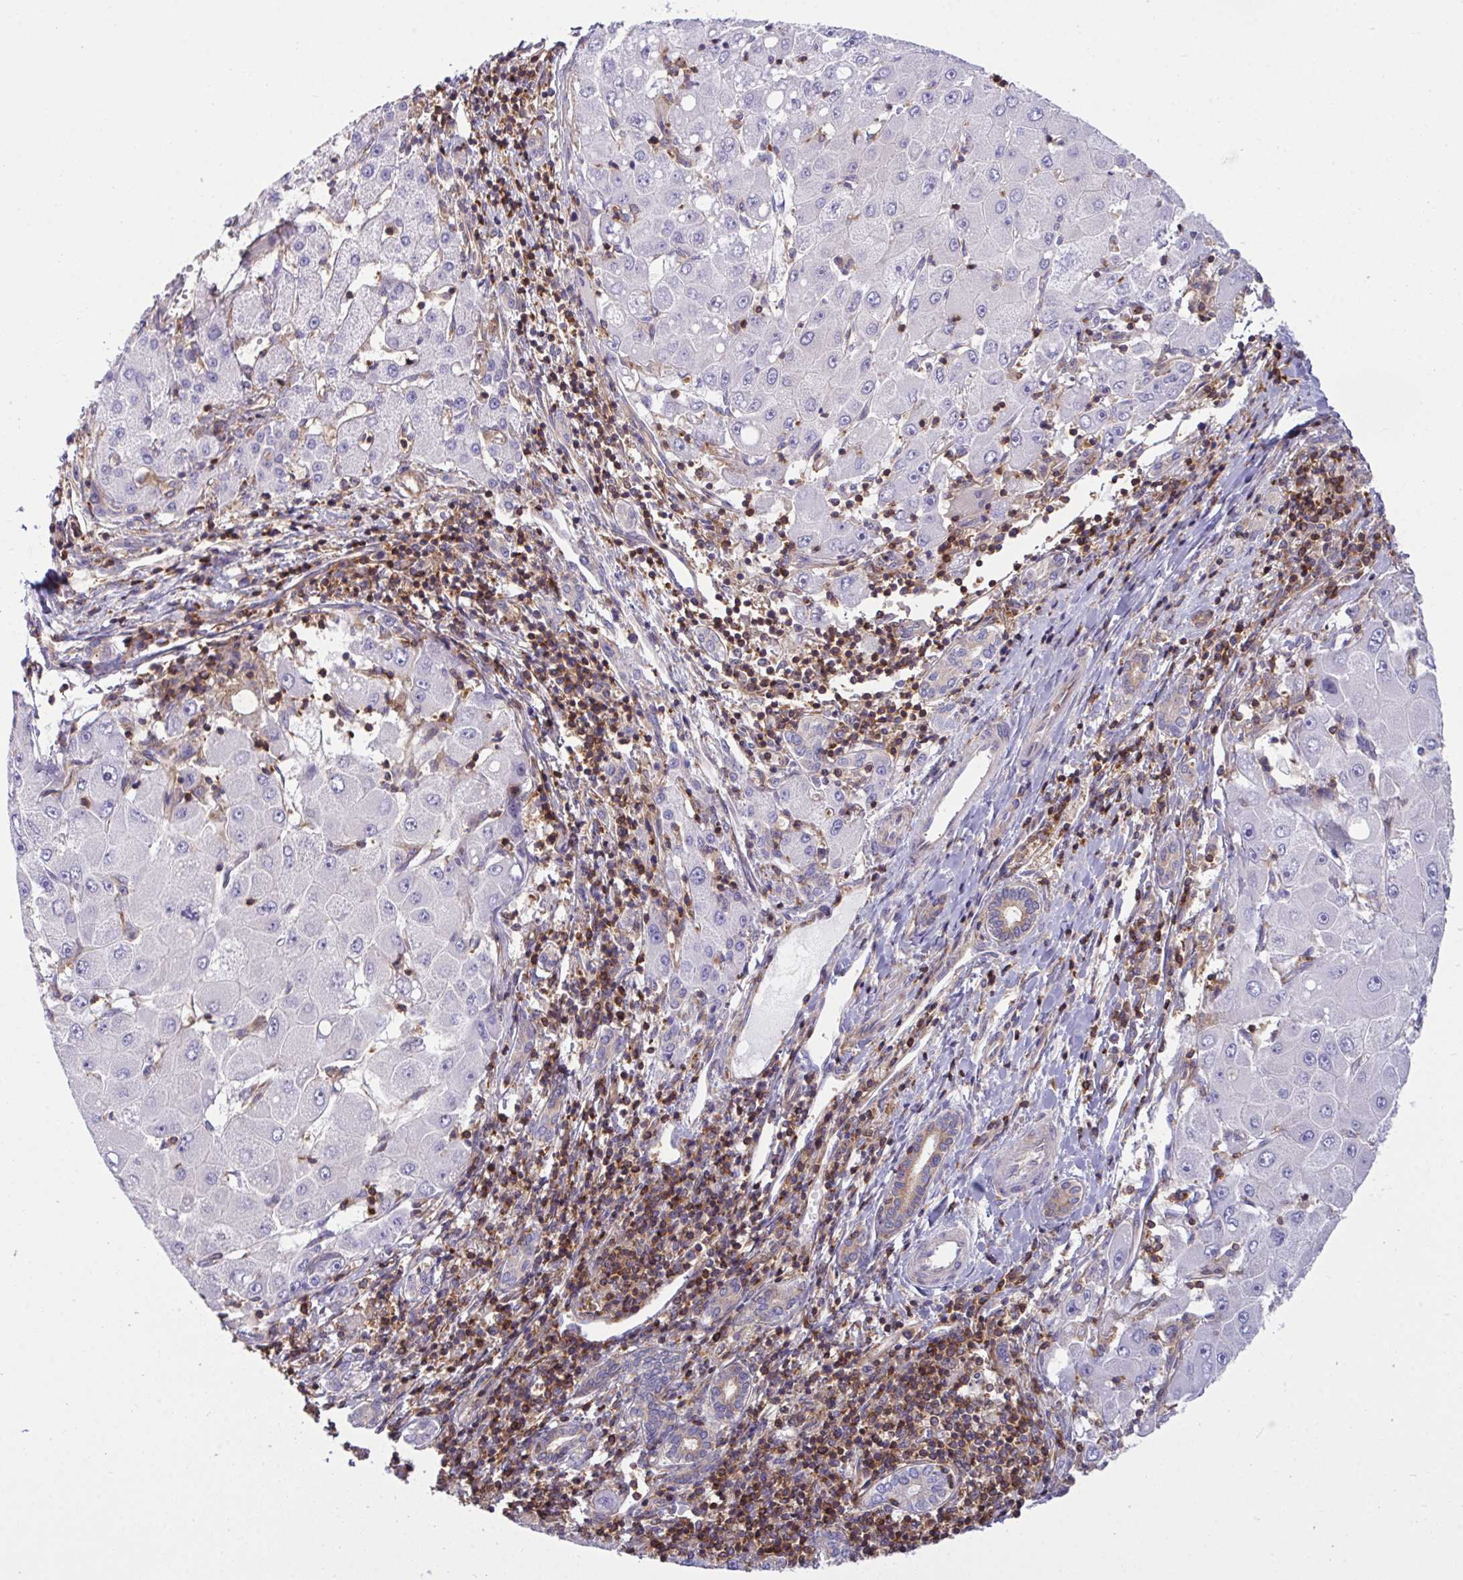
{"staining": {"intensity": "negative", "quantity": "none", "location": "none"}, "tissue": "liver cancer", "cell_type": "Tumor cells", "image_type": "cancer", "snomed": [{"axis": "morphology", "description": "Carcinoma, Hepatocellular, NOS"}, {"axis": "topography", "description": "Liver"}], "caption": "Tumor cells show no significant protein positivity in hepatocellular carcinoma (liver).", "gene": "TSC22D3", "patient": {"sex": "male", "age": 40}}